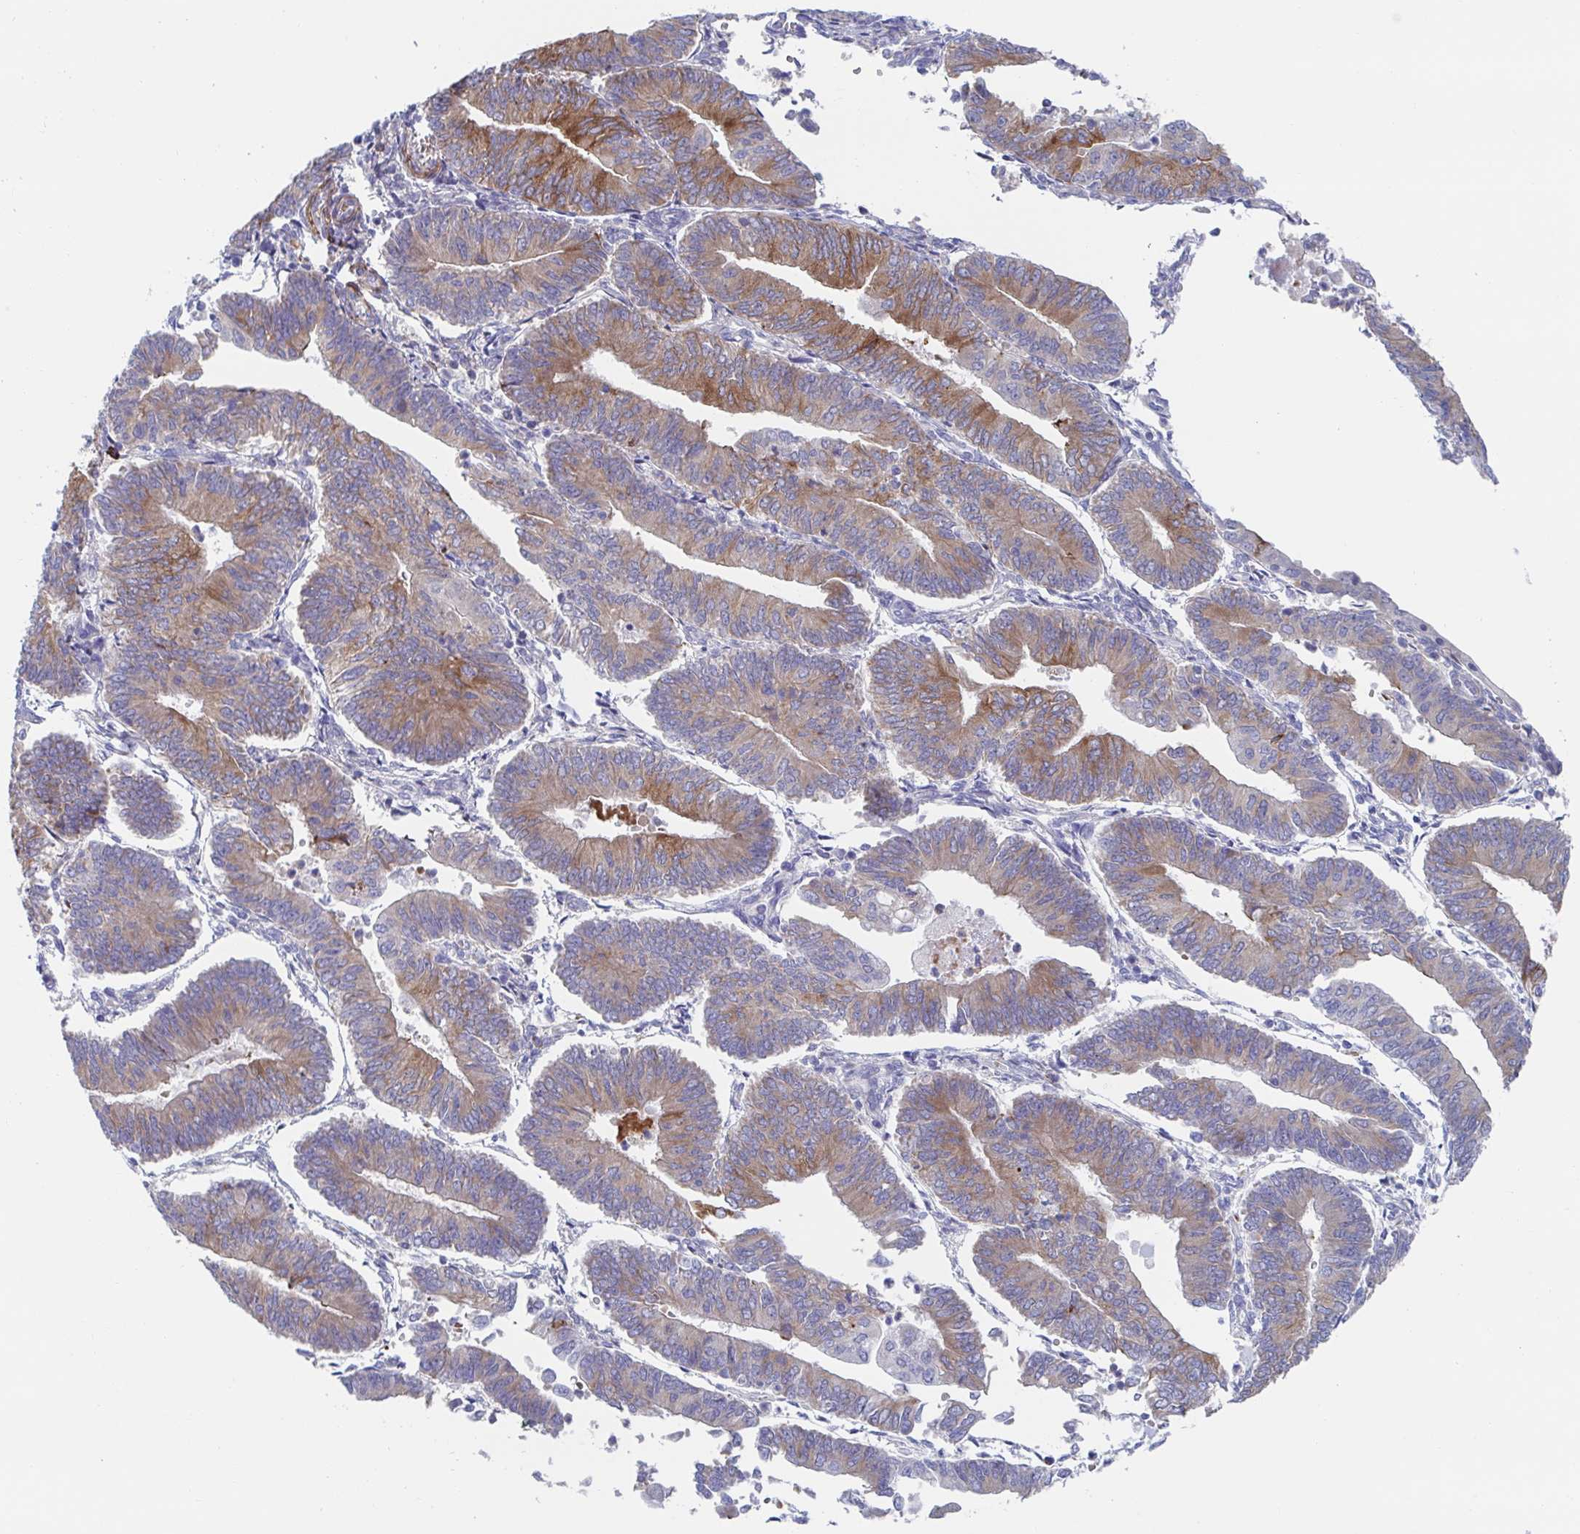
{"staining": {"intensity": "moderate", "quantity": "25%-75%", "location": "cytoplasmic/membranous"}, "tissue": "endometrial cancer", "cell_type": "Tumor cells", "image_type": "cancer", "snomed": [{"axis": "morphology", "description": "Adenocarcinoma, NOS"}, {"axis": "topography", "description": "Endometrium"}], "caption": "Adenocarcinoma (endometrial) stained with a brown dye shows moderate cytoplasmic/membranous positive positivity in approximately 25%-75% of tumor cells.", "gene": "KLC3", "patient": {"sex": "female", "age": 65}}